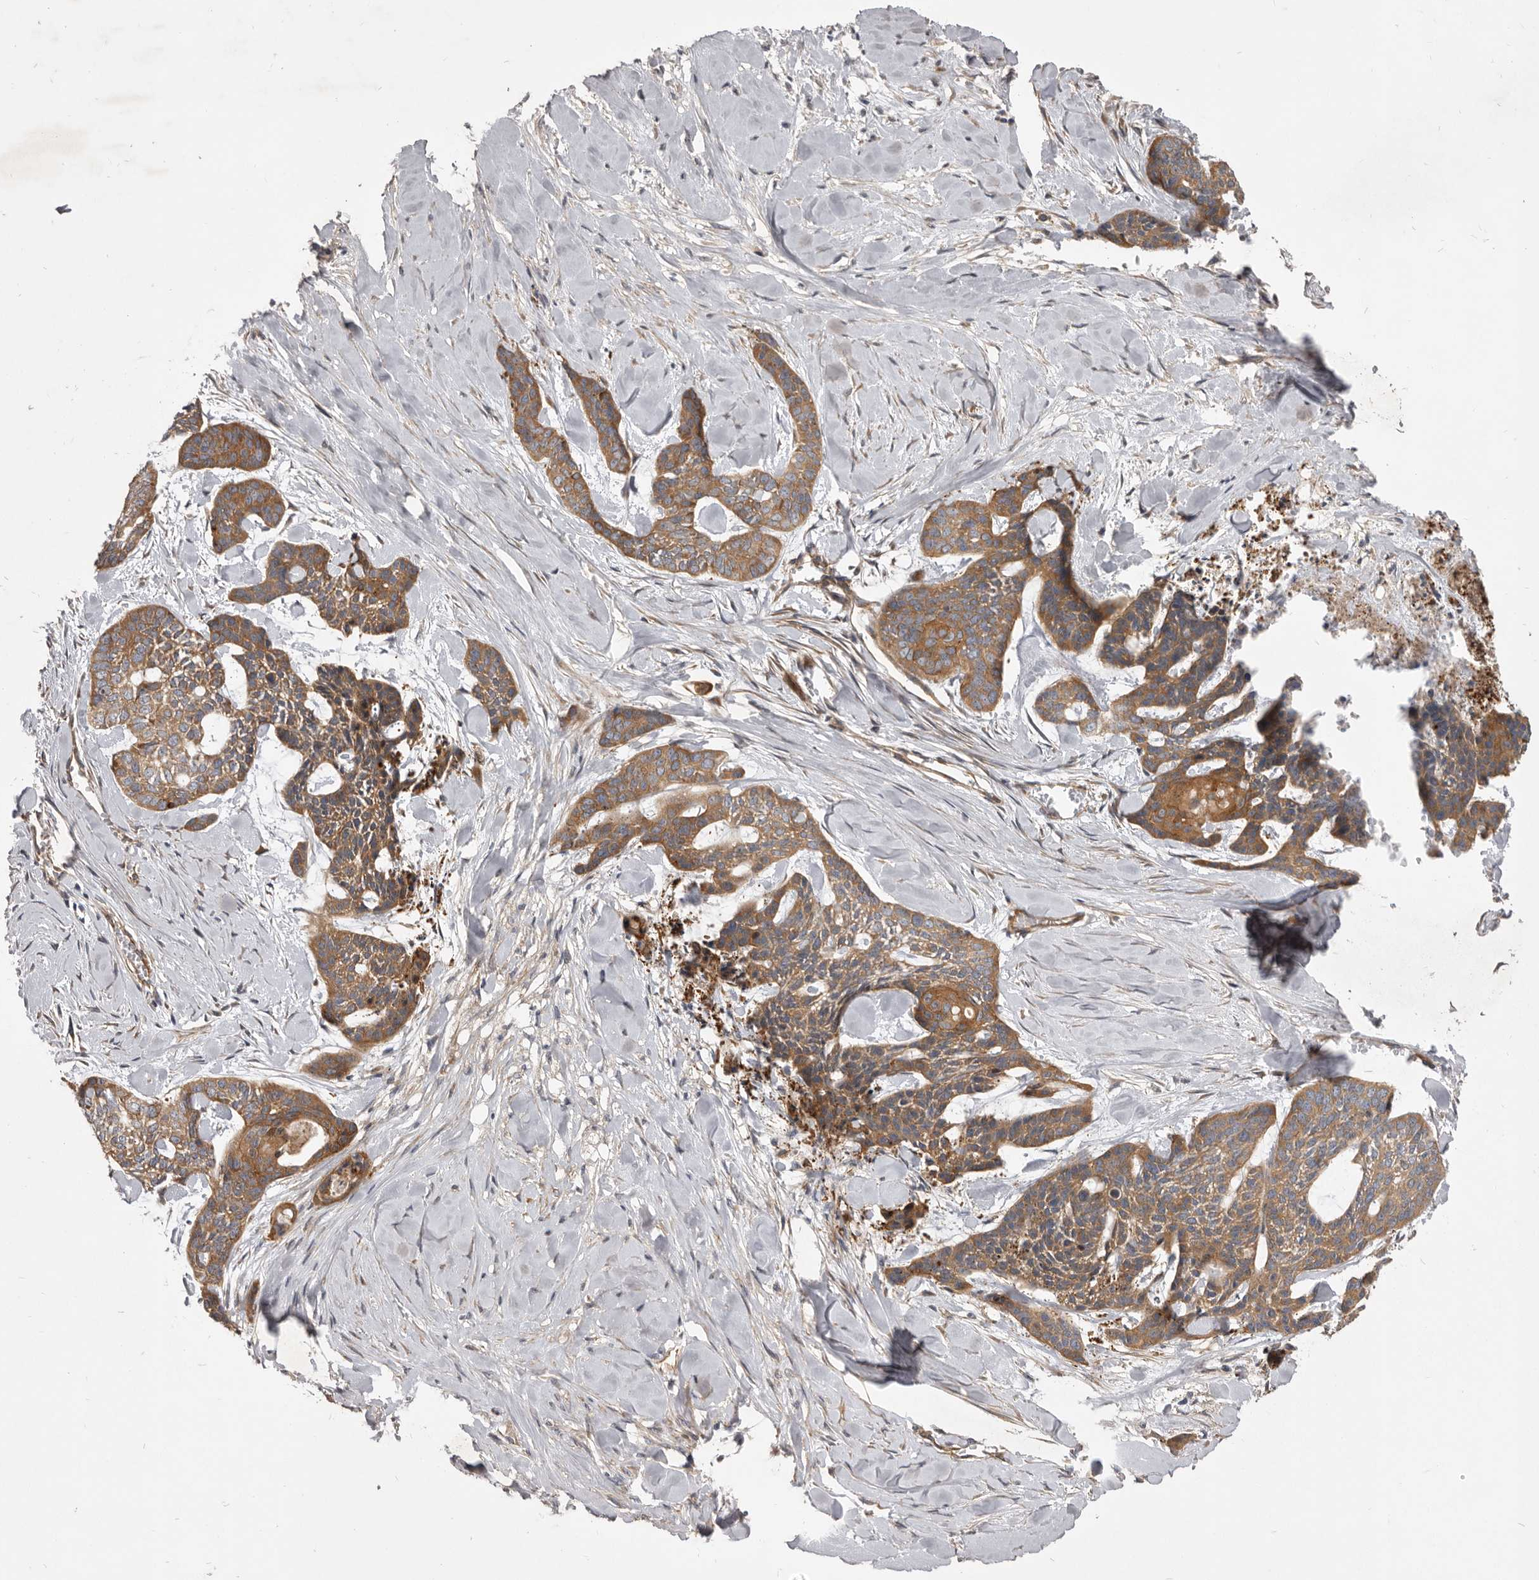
{"staining": {"intensity": "moderate", "quantity": ">75%", "location": "cytoplasmic/membranous"}, "tissue": "skin cancer", "cell_type": "Tumor cells", "image_type": "cancer", "snomed": [{"axis": "morphology", "description": "Basal cell carcinoma"}, {"axis": "topography", "description": "Skin"}], "caption": "Immunohistochemical staining of human skin cancer displays medium levels of moderate cytoplasmic/membranous protein positivity in about >75% of tumor cells.", "gene": "VPS45", "patient": {"sex": "female", "age": 64}}